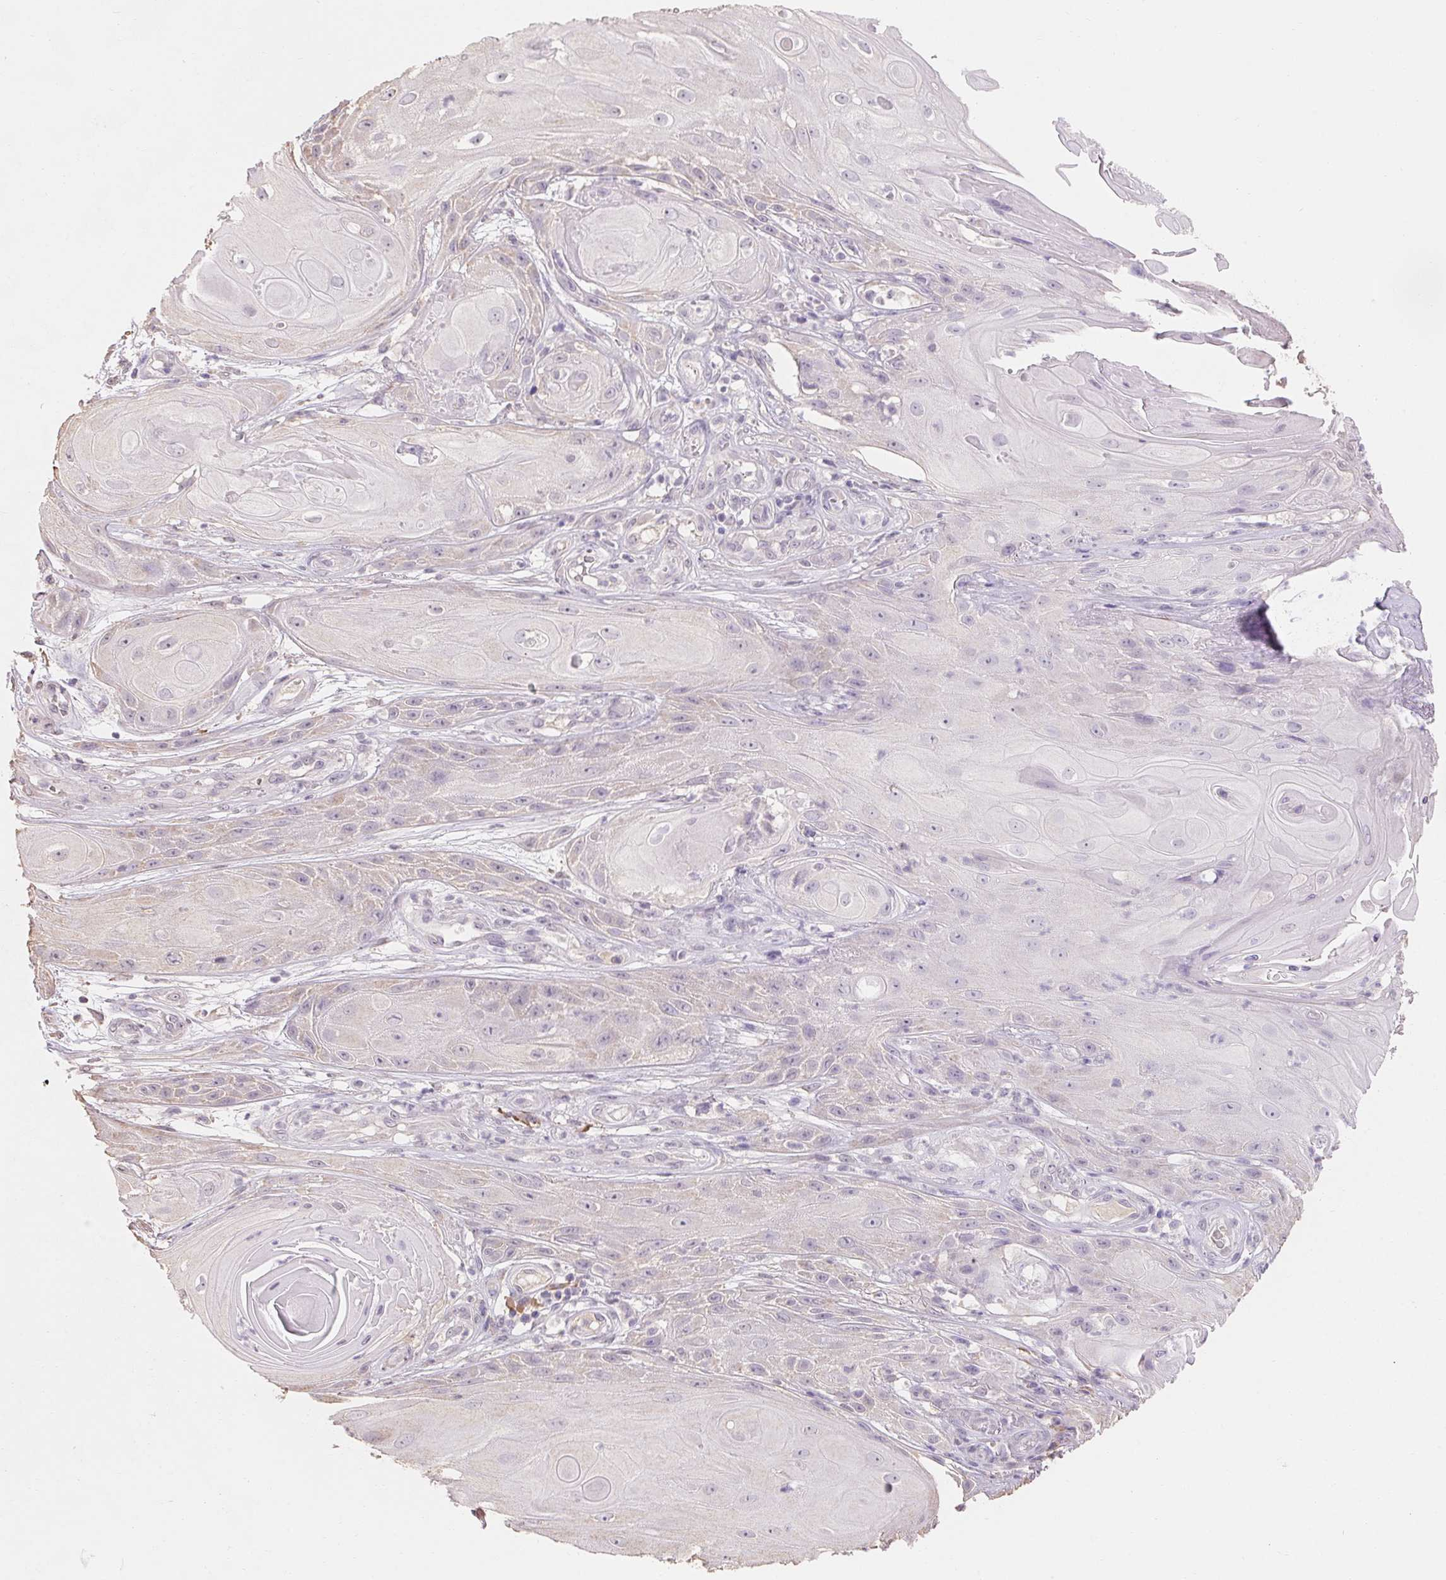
{"staining": {"intensity": "negative", "quantity": "none", "location": "none"}, "tissue": "skin cancer", "cell_type": "Tumor cells", "image_type": "cancer", "snomed": [{"axis": "morphology", "description": "Squamous cell carcinoma, NOS"}, {"axis": "topography", "description": "Skin"}], "caption": "This is an immunohistochemistry (IHC) micrograph of skin squamous cell carcinoma. There is no expression in tumor cells.", "gene": "MAP7D2", "patient": {"sex": "male", "age": 62}}